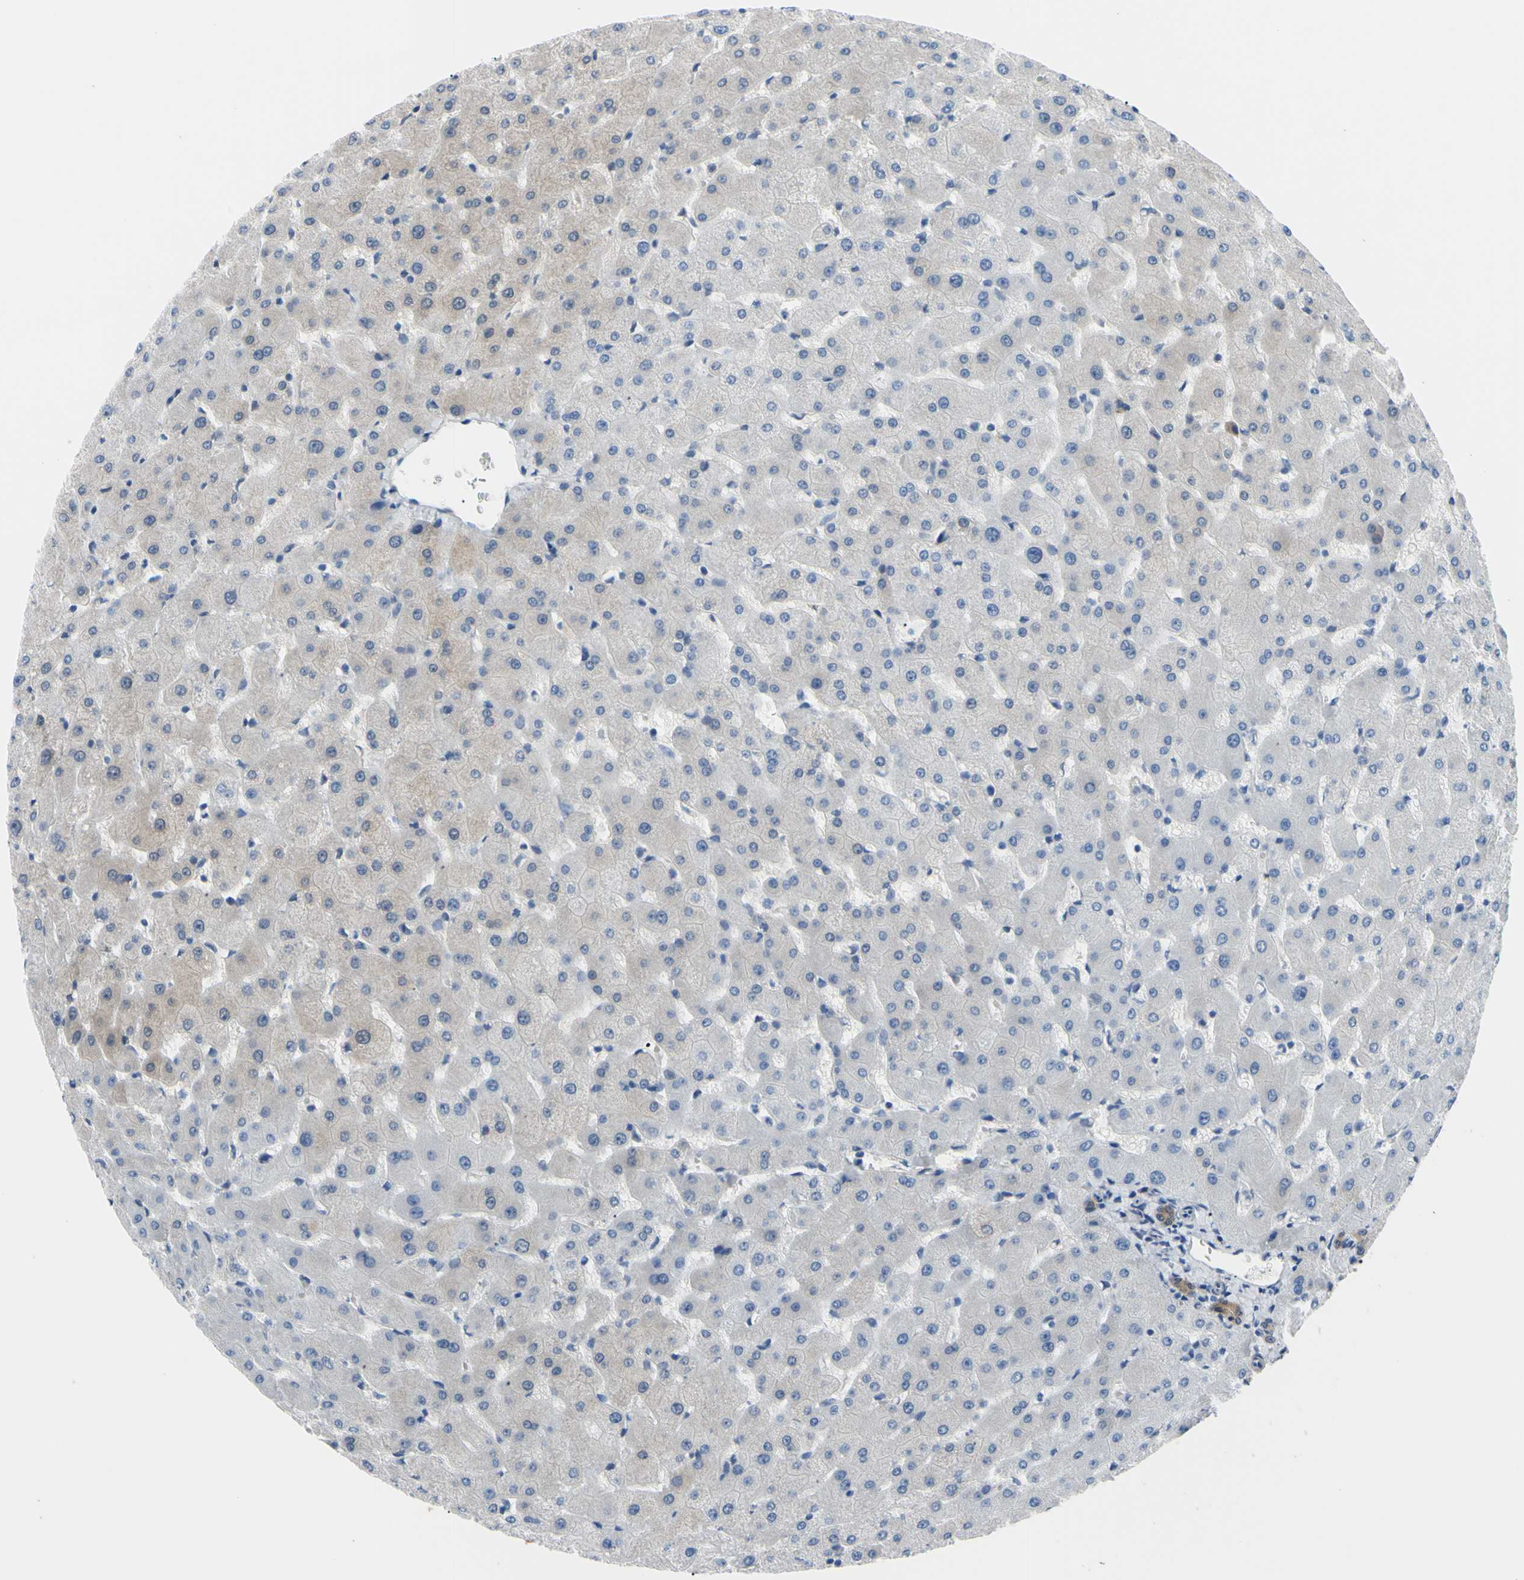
{"staining": {"intensity": "moderate", "quantity": ">75%", "location": "cytoplasmic/membranous"}, "tissue": "liver", "cell_type": "Cholangiocytes", "image_type": "normal", "snomed": [{"axis": "morphology", "description": "Normal tissue, NOS"}, {"axis": "topography", "description": "Liver"}], "caption": "Immunohistochemical staining of unremarkable human liver exhibits medium levels of moderate cytoplasmic/membranous positivity in approximately >75% of cholangiocytes. (IHC, brightfield microscopy, high magnification).", "gene": "NOL3", "patient": {"sex": "female", "age": 63}}